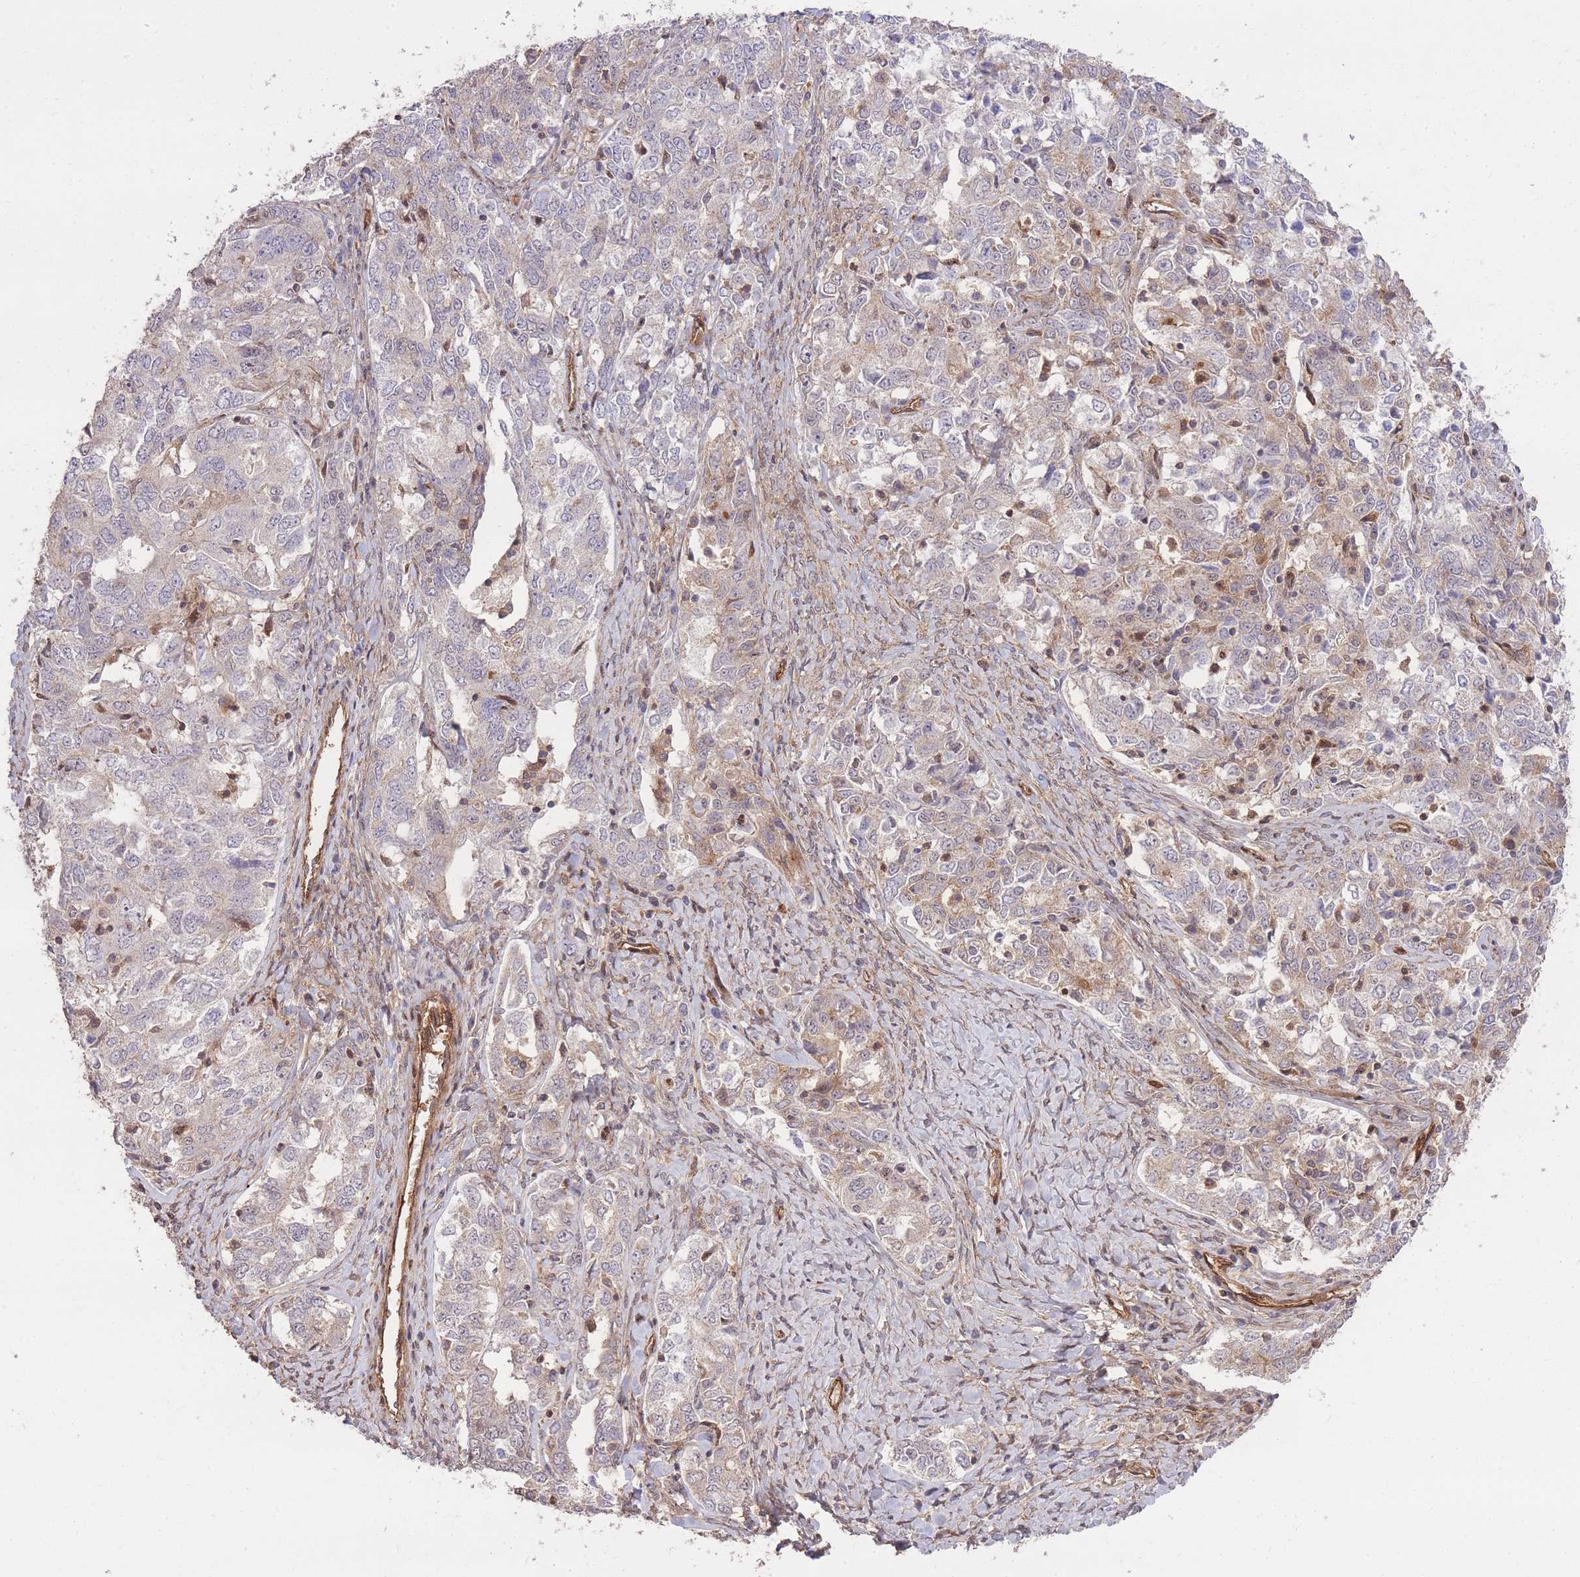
{"staining": {"intensity": "weak", "quantity": "<25%", "location": "cytoplasmic/membranous"}, "tissue": "ovarian cancer", "cell_type": "Tumor cells", "image_type": "cancer", "snomed": [{"axis": "morphology", "description": "Carcinoma, endometroid"}, {"axis": "topography", "description": "Ovary"}], "caption": "The photomicrograph shows no staining of tumor cells in endometroid carcinoma (ovarian).", "gene": "PLD1", "patient": {"sex": "female", "age": 62}}